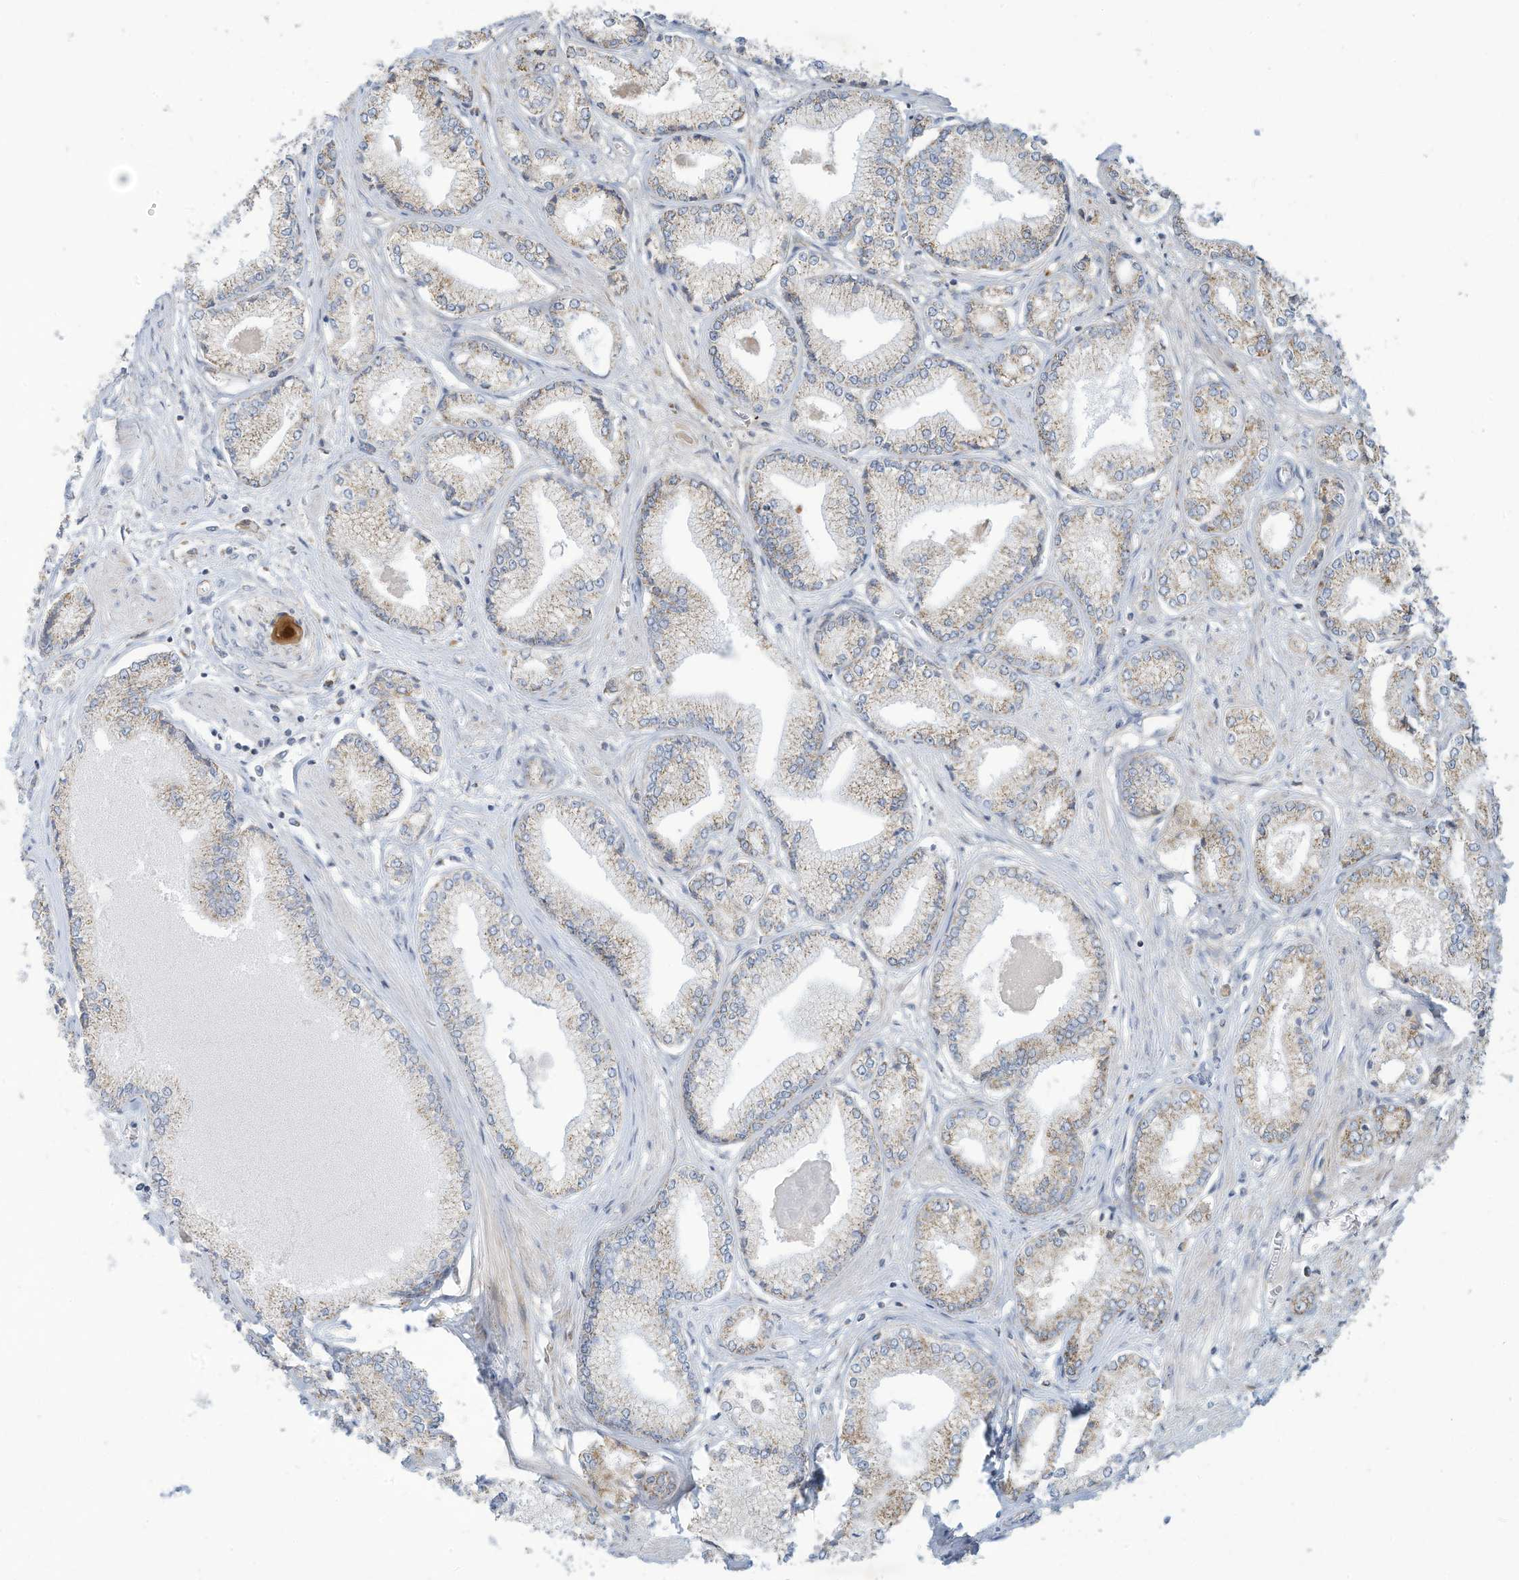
{"staining": {"intensity": "moderate", "quantity": "<25%", "location": "cytoplasmic/membranous"}, "tissue": "prostate cancer", "cell_type": "Tumor cells", "image_type": "cancer", "snomed": [{"axis": "morphology", "description": "Adenocarcinoma, Low grade"}, {"axis": "topography", "description": "Prostate"}], "caption": "DAB immunohistochemical staining of human prostate adenocarcinoma (low-grade) displays moderate cytoplasmic/membranous protein expression in approximately <25% of tumor cells. Ihc stains the protein of interest in brown and the nuclei are stained blue.", "gene": "NLN", "patient": {"sex": "male", "age": 60}}